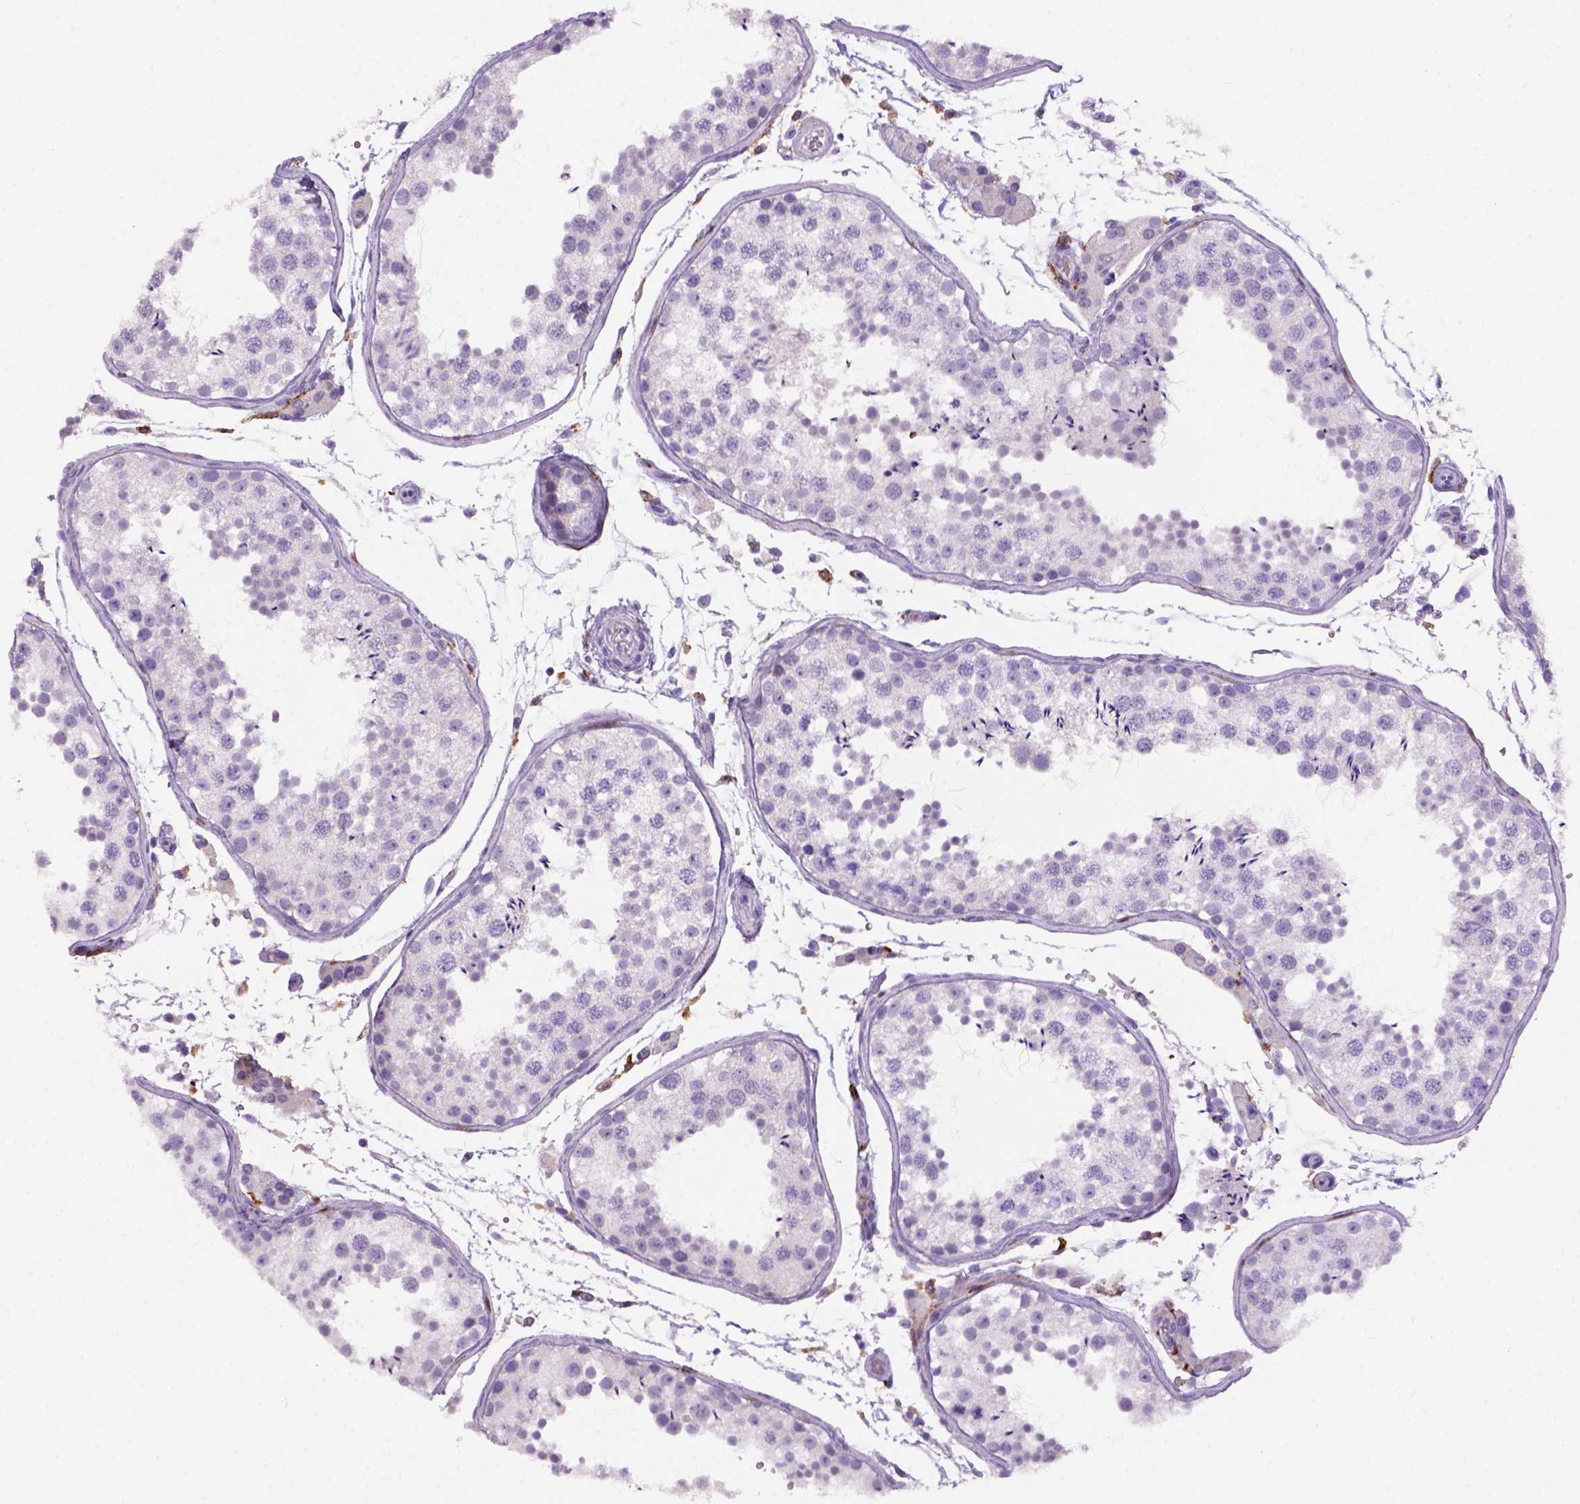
{"staining": {"intensity": "negative", "quantity": "none", "location": "none"}, "tissue": "testis", "cell_type": "Cells in seminiferous ducts", "image_type": "normal", "snomed": [{"axis": "morphology", "description": "Normal tissue, NOS"}, {"axis": "topography", "description": "Testis"}], "caption": "This is an immunohistochemistry image of unremarkable testis. There is no positivity in cells in seminiferous ducts.", "gene": "CD14", "patient": {"sex": "male", "age": 29}}